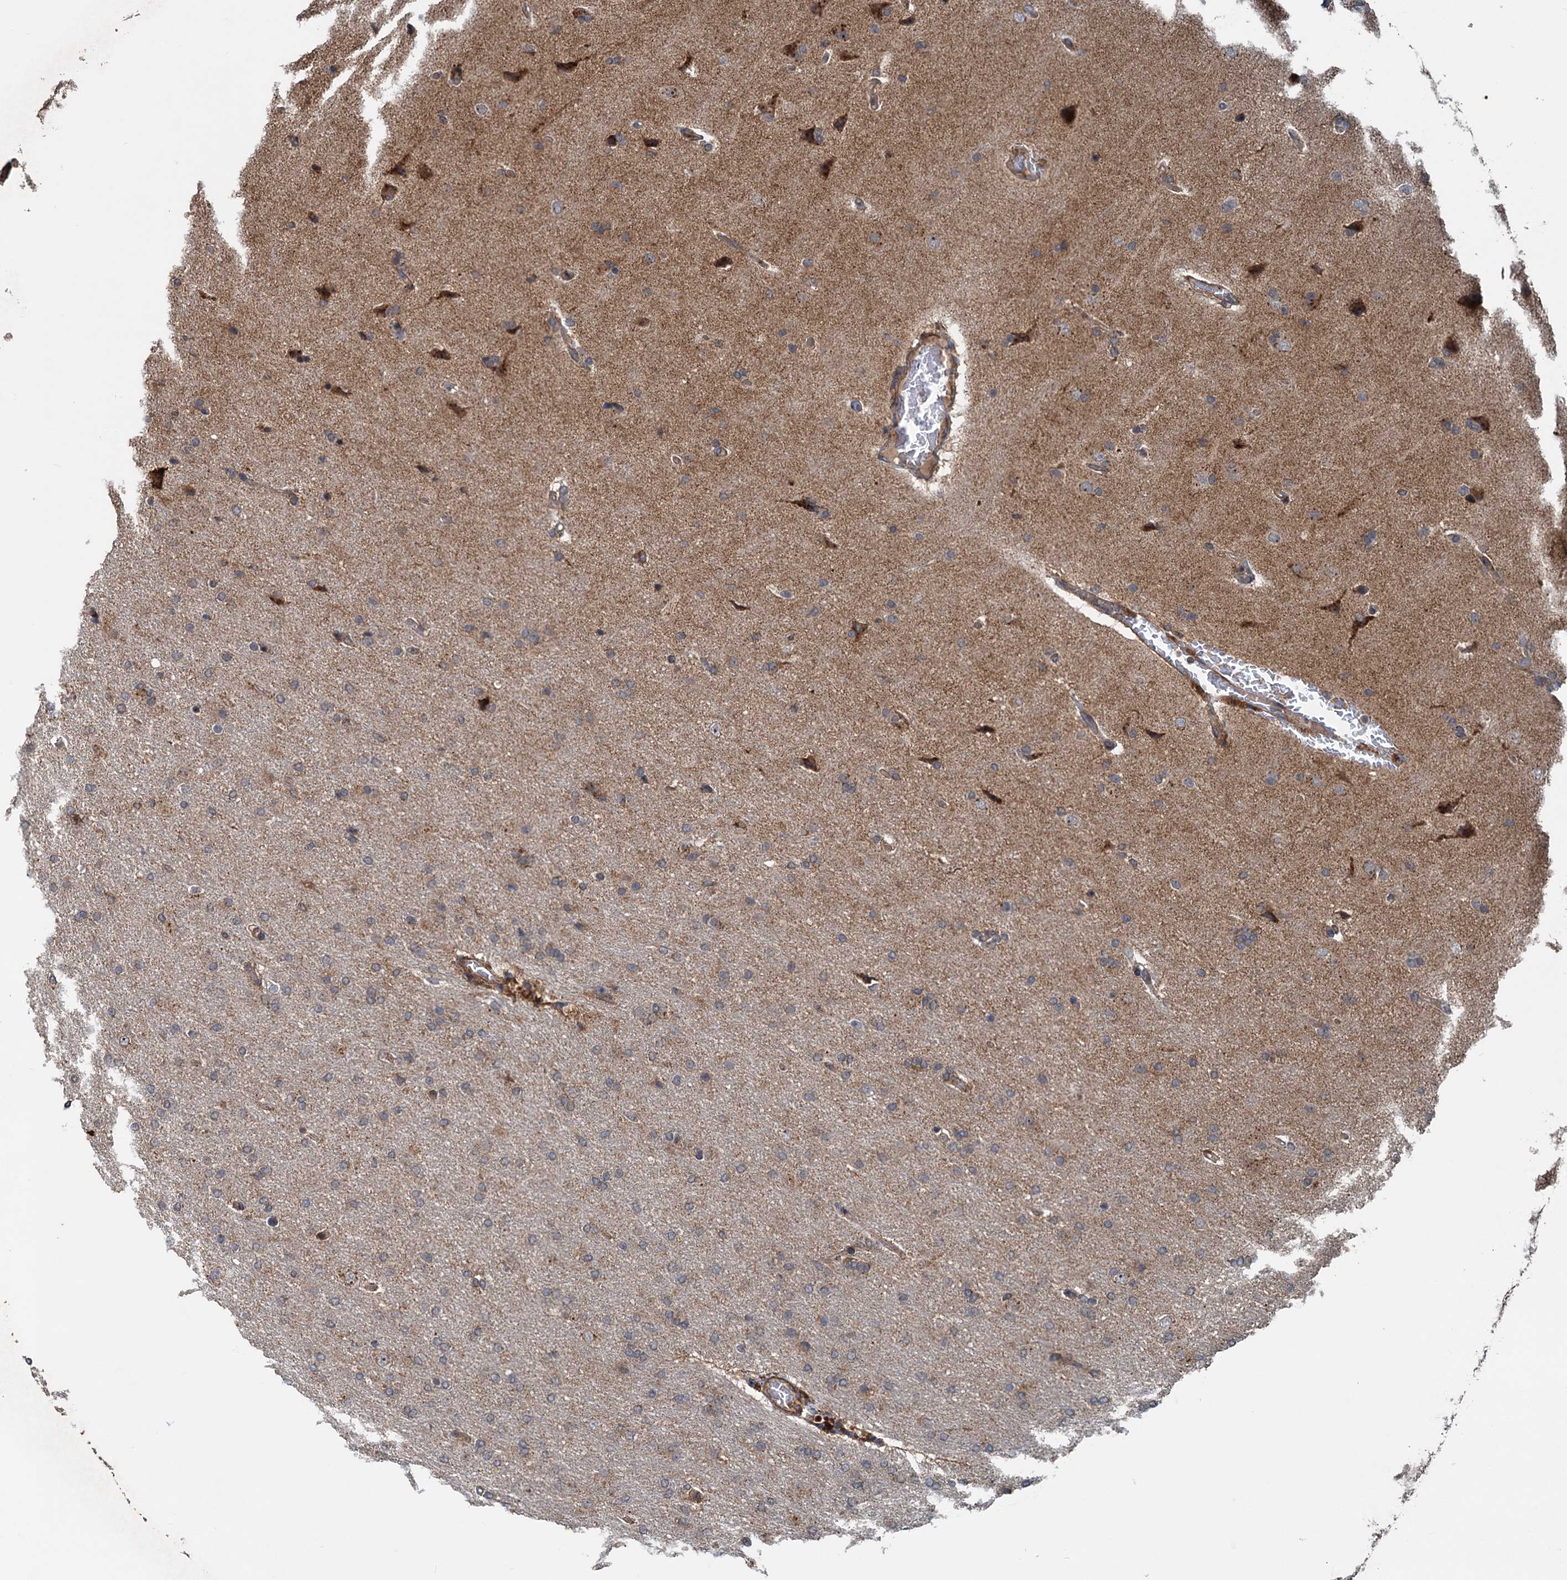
{"staining": {"intensity": "weak", "quantity": "25%-75%", "location": "cytoplasmic/membranous"}, "tissue": "glioma", "cell_type": "Tumor cells", "image_type": "cancer", "snomed": [{"axis": "morphology", "description": "Glioma, malignant, High grade"}, {"axis": "topography", "description": "Brain"}], "caption": "Immunohistochemical staining of human malignant glioma (high-grade) reveals low levels of weak cytoplasmic/membranous expression in about 25%-75% of tumor cells.", "gene": "TEDC1", "patient": {"sex": "male", "age": 72}}